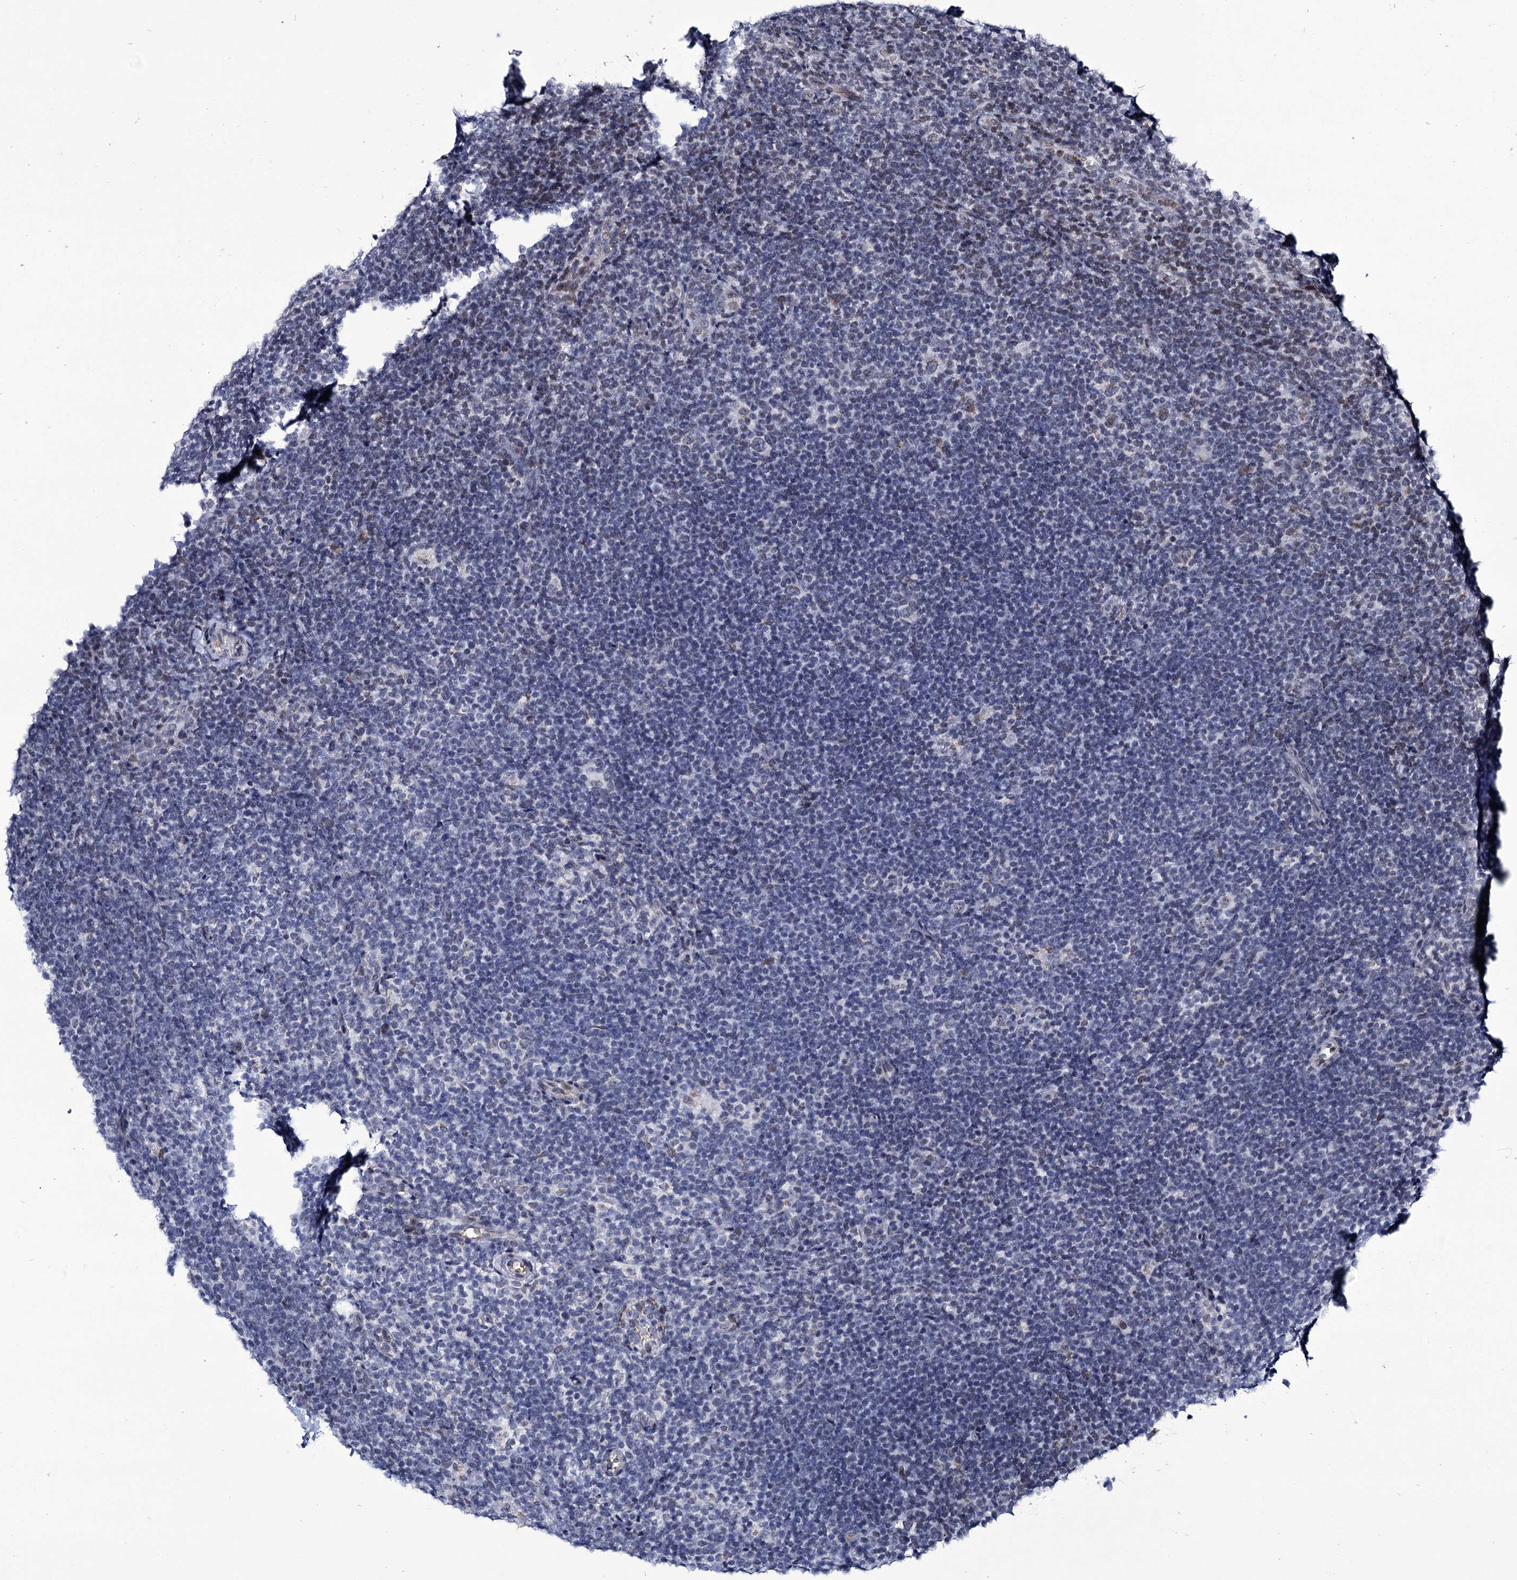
{"staining": {"intensity": "negative", "quantity": "none", "location": "none"}, "tissue": "lymphoma", "cell_type": "Tumor cells", "image_type": "cancer", "snomed": [{"axis": "morphology", "description": "Hodgkin's disease, NOS"}, {"axis": "topography", "description": "Lymph node"}], "caption": "The immunohistochemistry image has no significant expression in tumor cells of lymphoma tissue. Nuclei are stained in blue.", "gene": "ZC3H12C", "patient": {"sex": "female", "age": 57}}